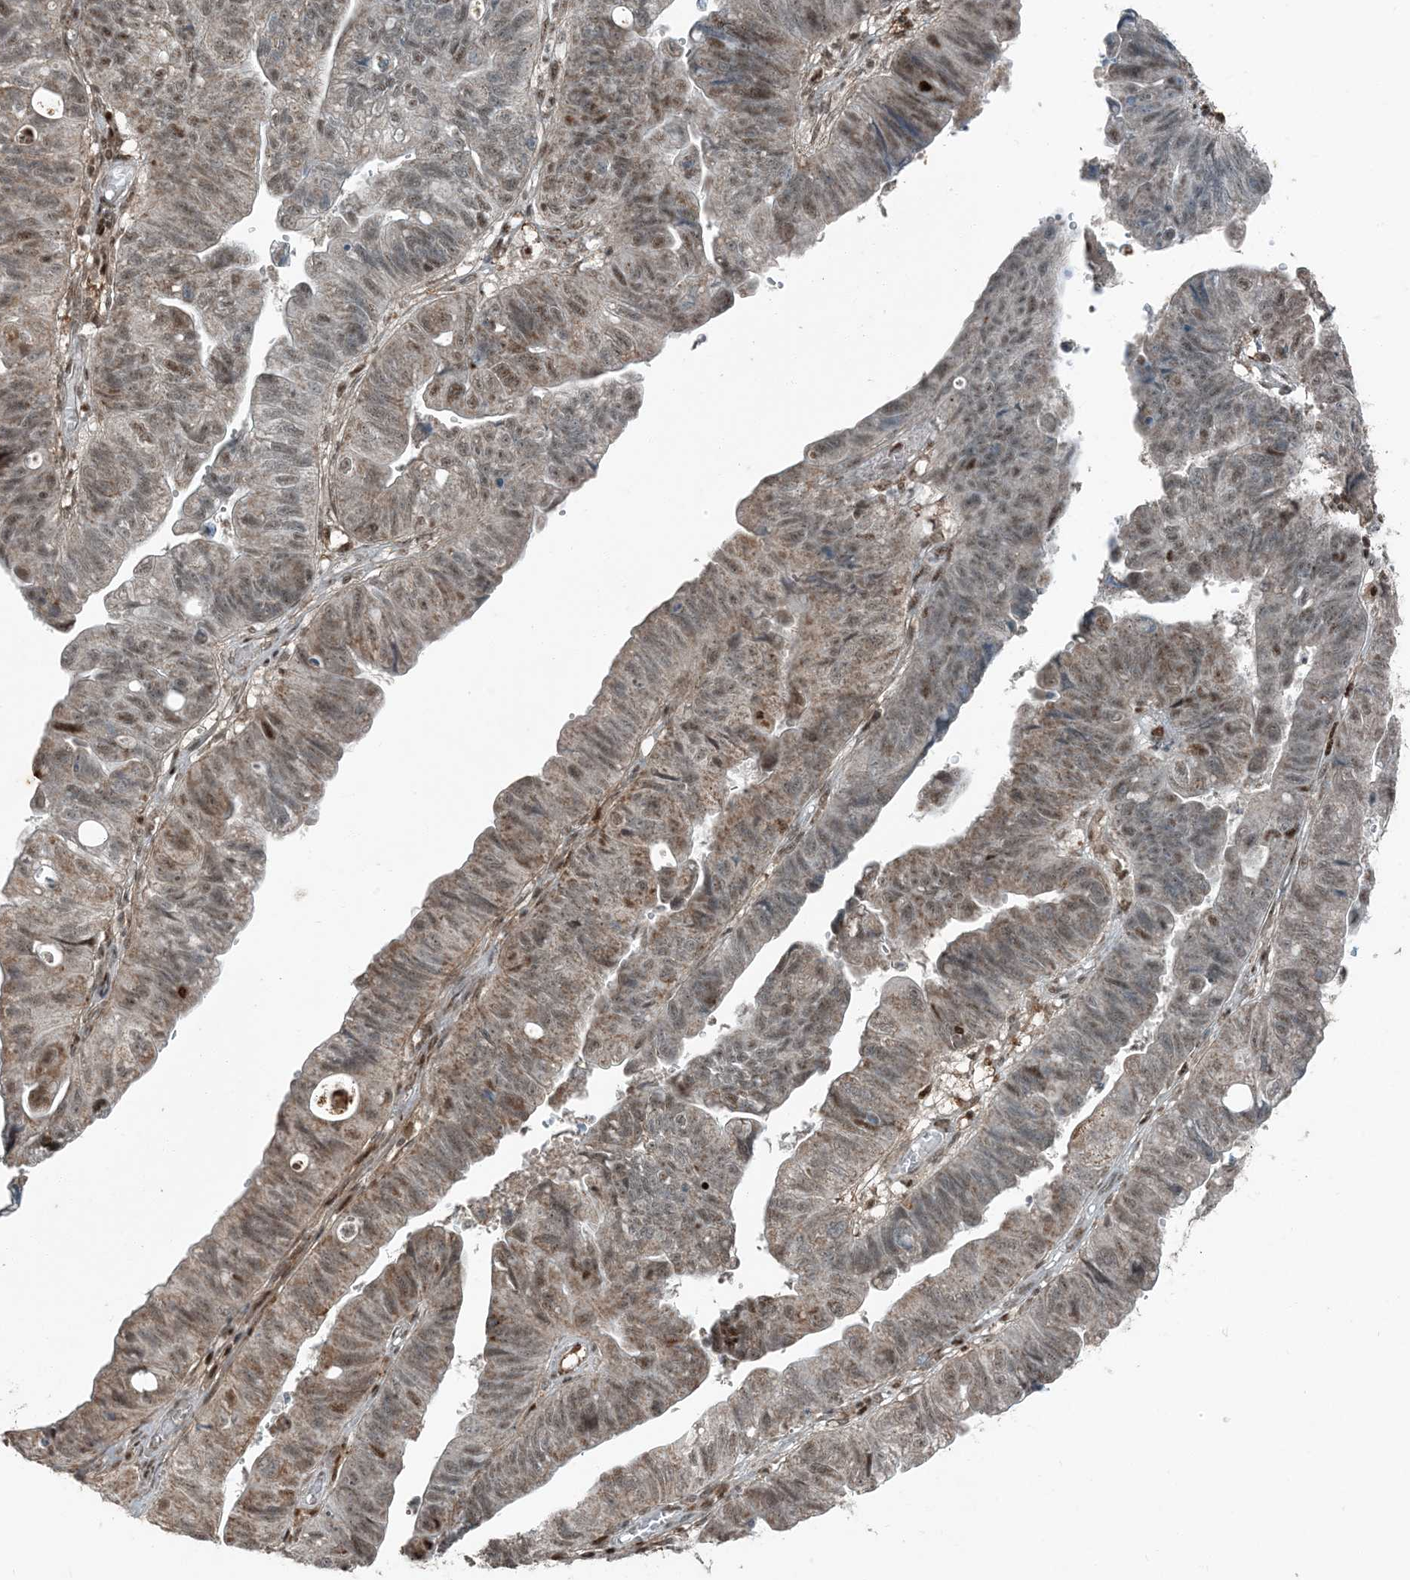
{"staining": {"intensity": "weak", "quantity": "25%-75%", "location": "cytoplasmic/membranous,nuclear"}, "tissue": "stomach cancer", "cell_type": "Tumor cells", "image_type": "cancer", "snomed": [{"axis": "morphology", "description": "Adenocarcinoma, NOS"}, {"axis": "topography", "description": "Stomach"}], "caption": "High-magnification brightfield microscopy of adenocarcinoma (stomach) stained with DAB (3,3'-diaminobenzidine) (brown) and counterstained with hematoxylin (blue). tumor cells exhibit weak cytoplasmic/membranous and nuclear expression is identified in approximately25%-75% of cells.", "gene": "TADA2B", "patient": {"sex": "male", "age": 59}}